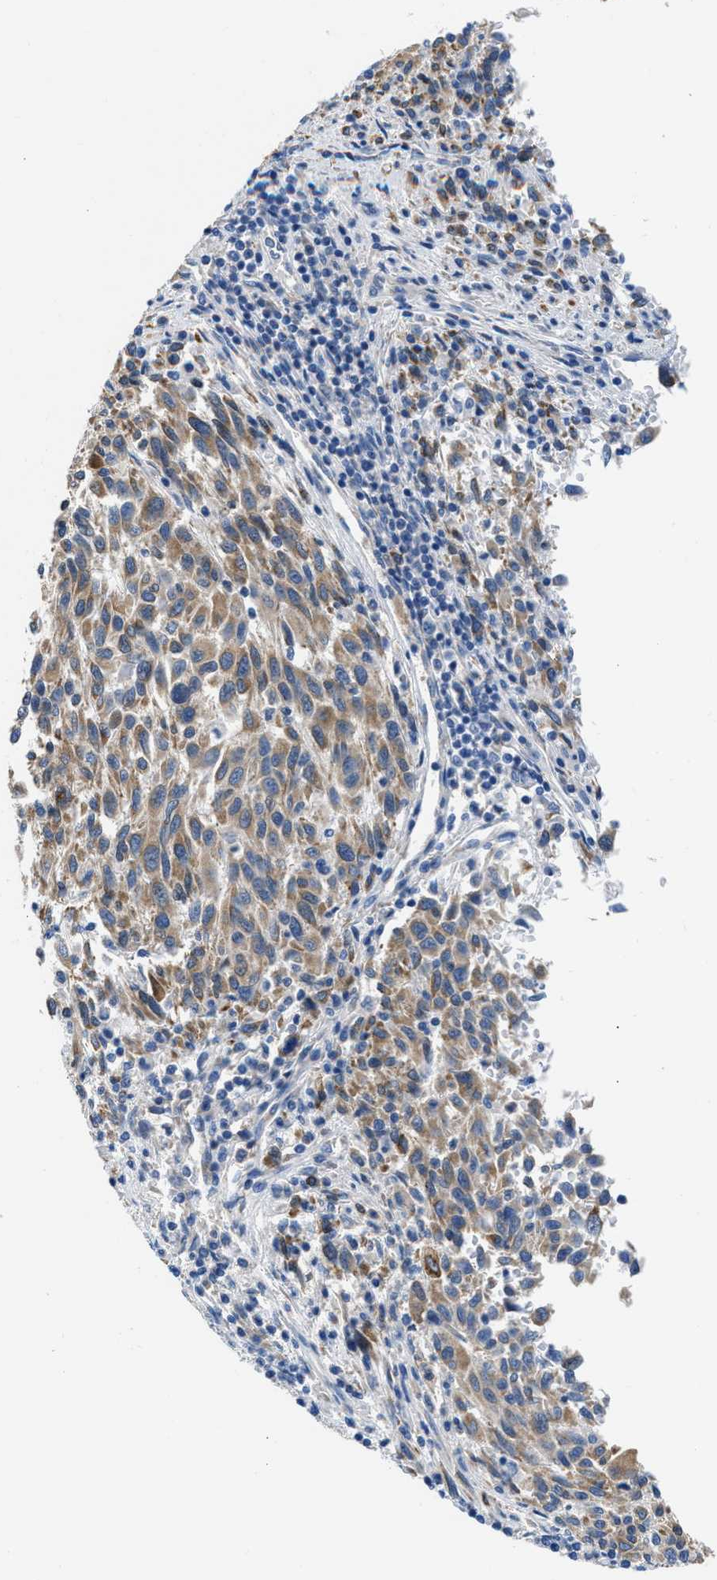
{"staining": {"intensity": "moderate", "quantity": ">75%", "location": "cytoplasmic/membranous"}, "tissue": "melanoma", "cell_type": "Tumor cells", "image_type": "cancer", "snomed": [{"axis": "morphology", "description": "Malignant melanoma, Metastatic site"}, {"axis": "topography", "description": "Lymph node"}], "caption": "Melanoma stained with immunohistochemistry (IHC) reveals moderate cytoplasmic/membranous expression in approximately >75% of tumor cells.", "gene": "BNC2", "patient": {"sex": "male", "age": 61}}